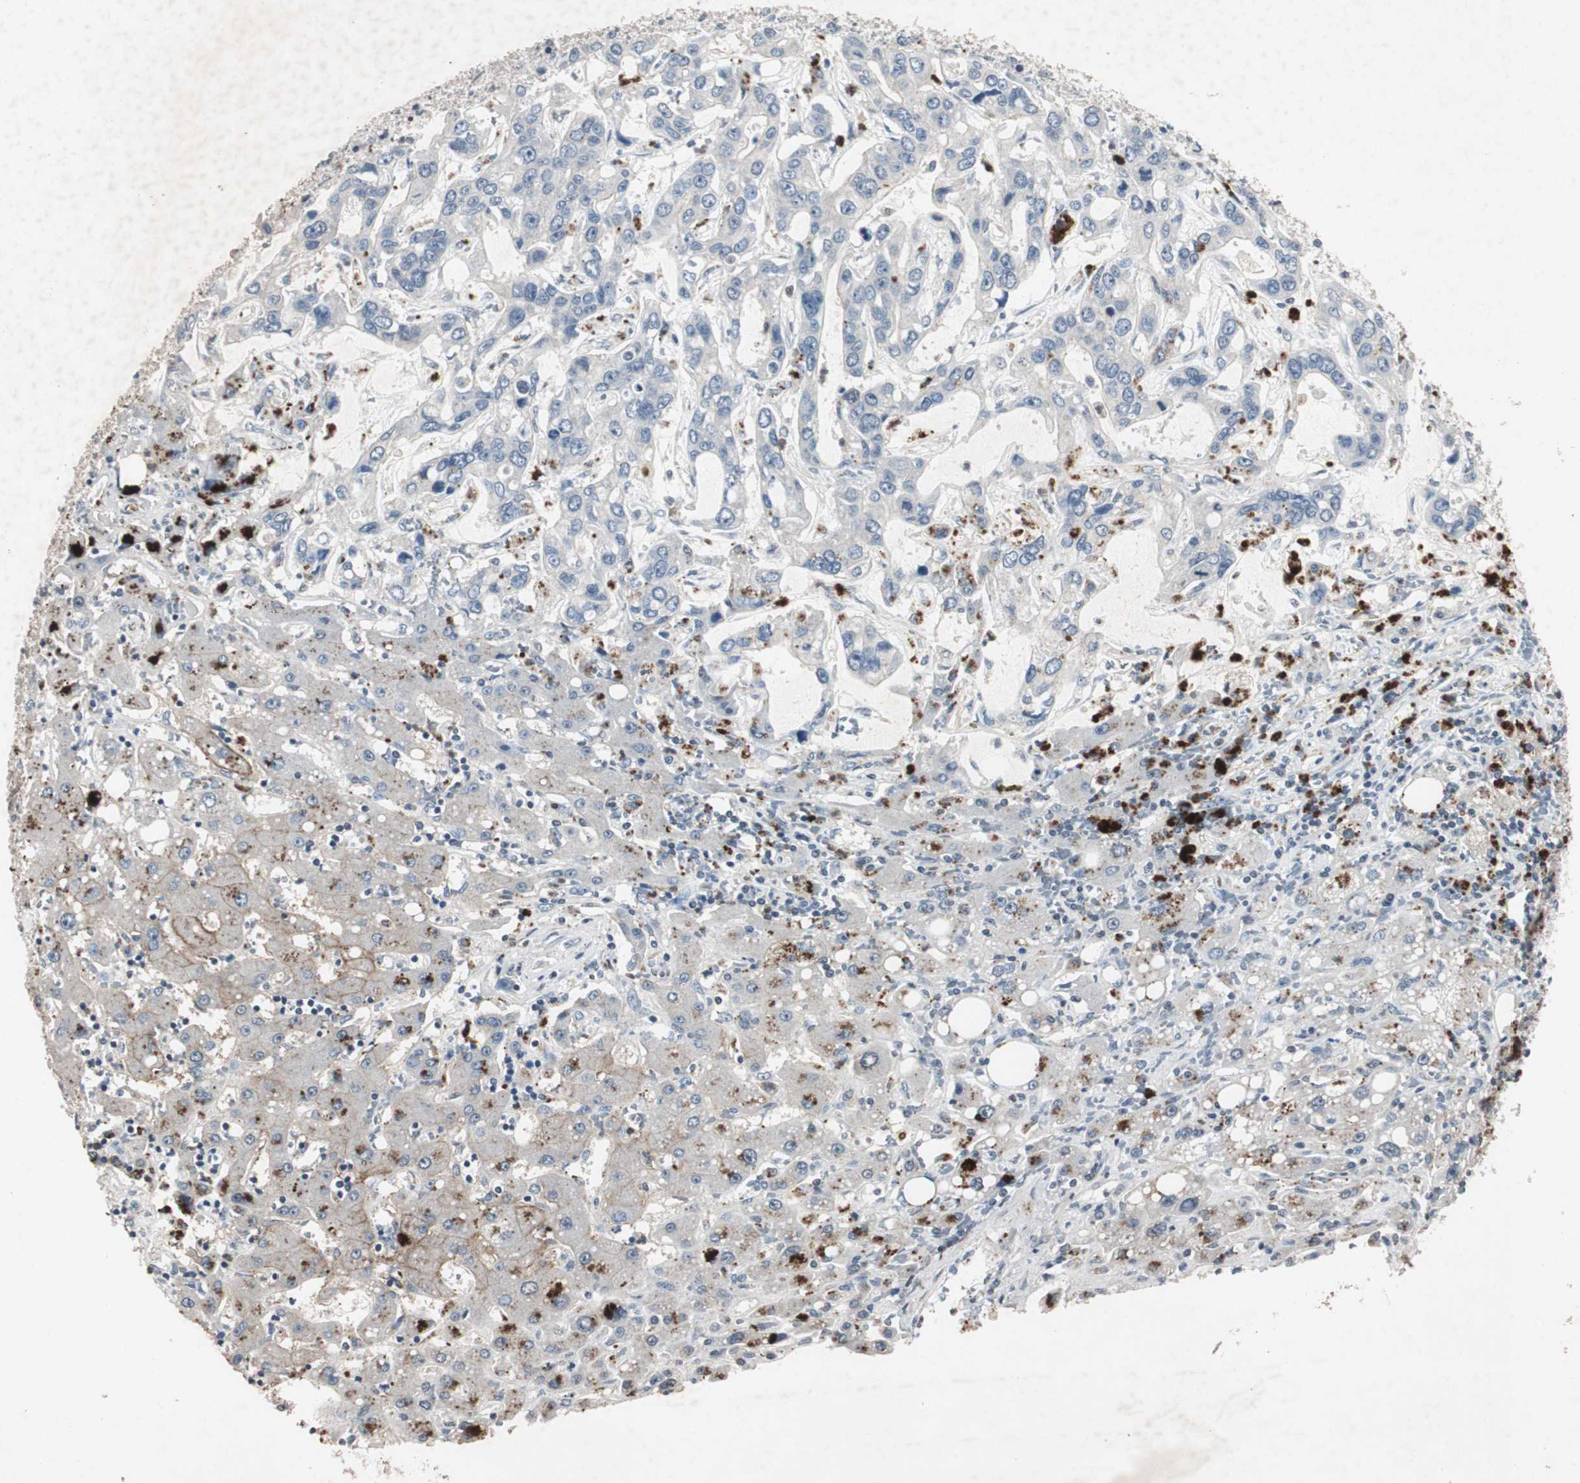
{"staining": {"intensity": "negative", "quantity": "none", "location": "none"}, "tissue": "liver cancer", "cell_type": "Tumor cells", "image_type": "cancer", "snomed": [{"axis": "morphology", "description": "Cholangiocarcinoma"}, {"axis": "topography", "description": "Liver"}], "caption": "DAB immunohistochemical staining of human liver cholangiocarcinoma displays no significant staining in tumor cells.", "gene": "ADNP2", "patient": {"sex": "female", "age": 65}}